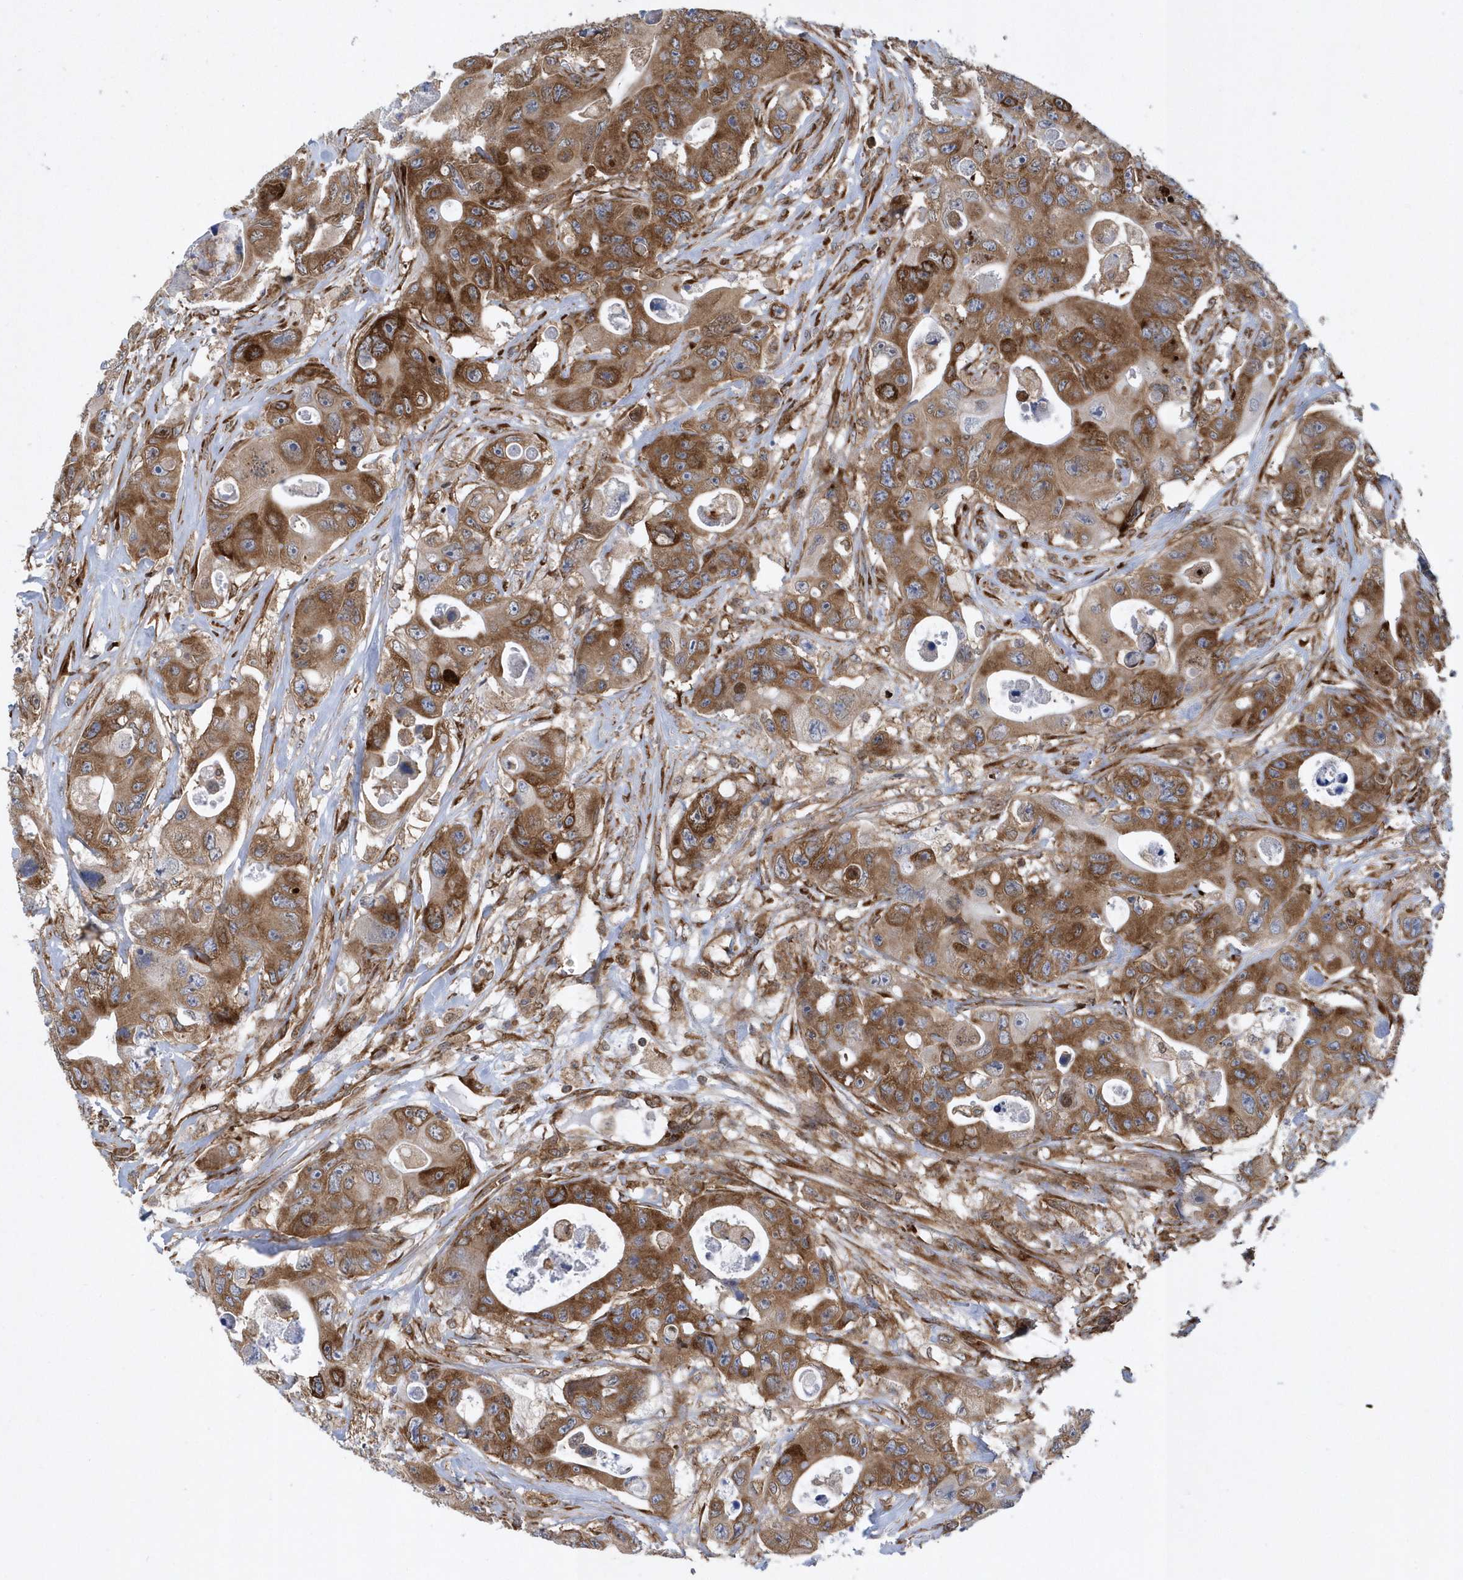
{"staining": {"intensity": "moderate", "quantity": ">75%", "location": "cytoplasmic/membranous"}, "tissue": "colorectal cancer", "cell_type": "Tumor cells", "image_type": "cancer", "snomed": [{"axis": "morphology", "description": "Adenocarcinoma, NOS"}, {"axis": "topography", "description": "Colon"}], "caption": "Immunohistochemical staining of human adenocarcinoma (colorectal) exhibits medium levels of moderate cytoplasmic/membranous protein expression in approximately >75% of tumor cells.", "gene": "PHF1", "patient": {"sex": "female", "age": 46}}